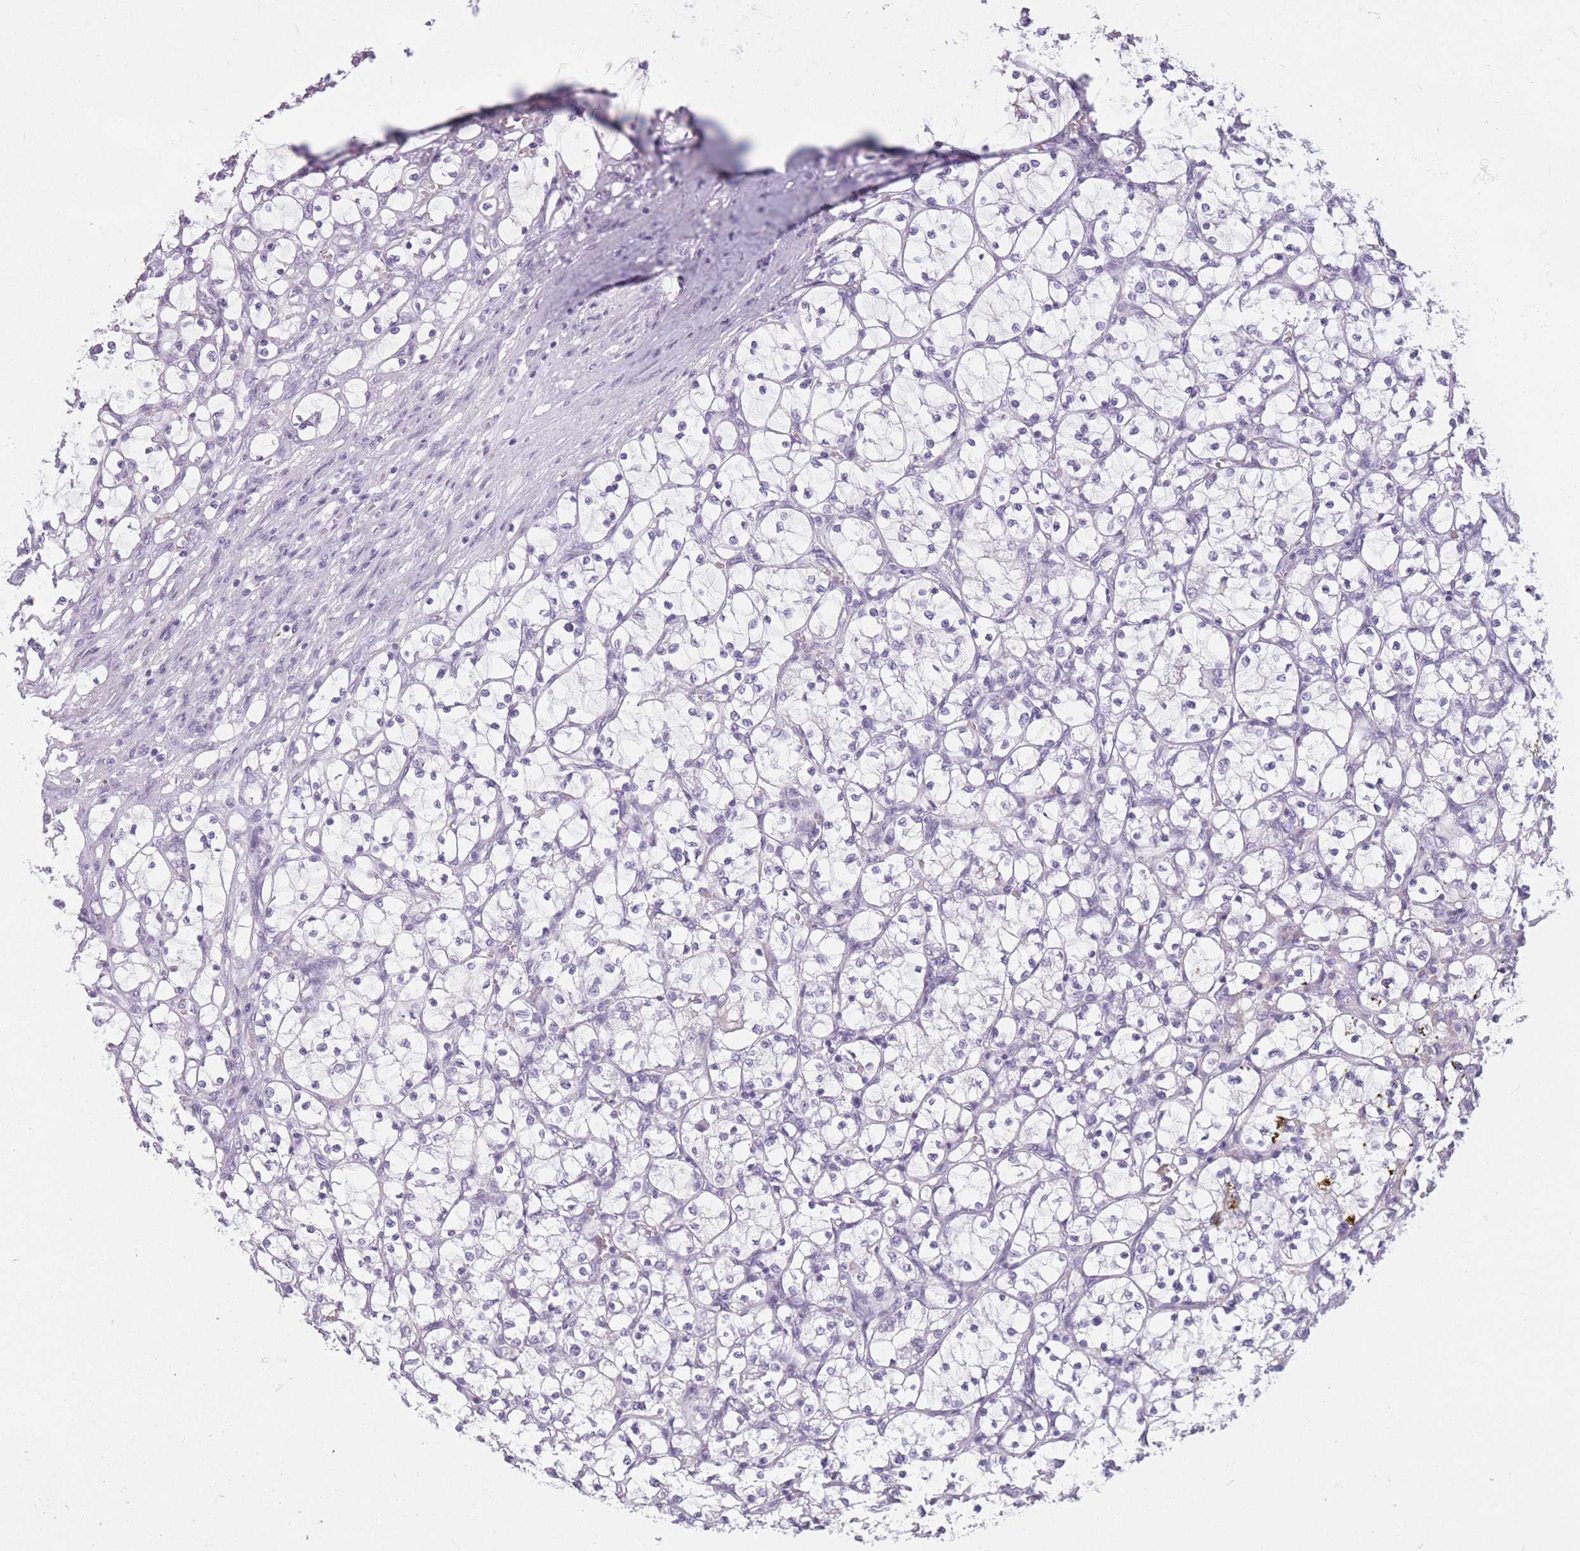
{"staining": {"intensity": "negative", "quantity": "none", "location": "none"}, "tissue": "renal cancer", "cell_type": "Tumor cells", "image_type": "cancer", "snomed": [{"axis": "morphology", "description": "Adenocarcinoma, NOS"}, {"axis": "topography", "description": "Kidney"}], "caption": "This is an immunohistochemistry image of human renal adenocarcinoma. There is no positivity in tumor cells.", "gene": "GOLGA6D", "patient": {"sex": "female", "age": 69}}